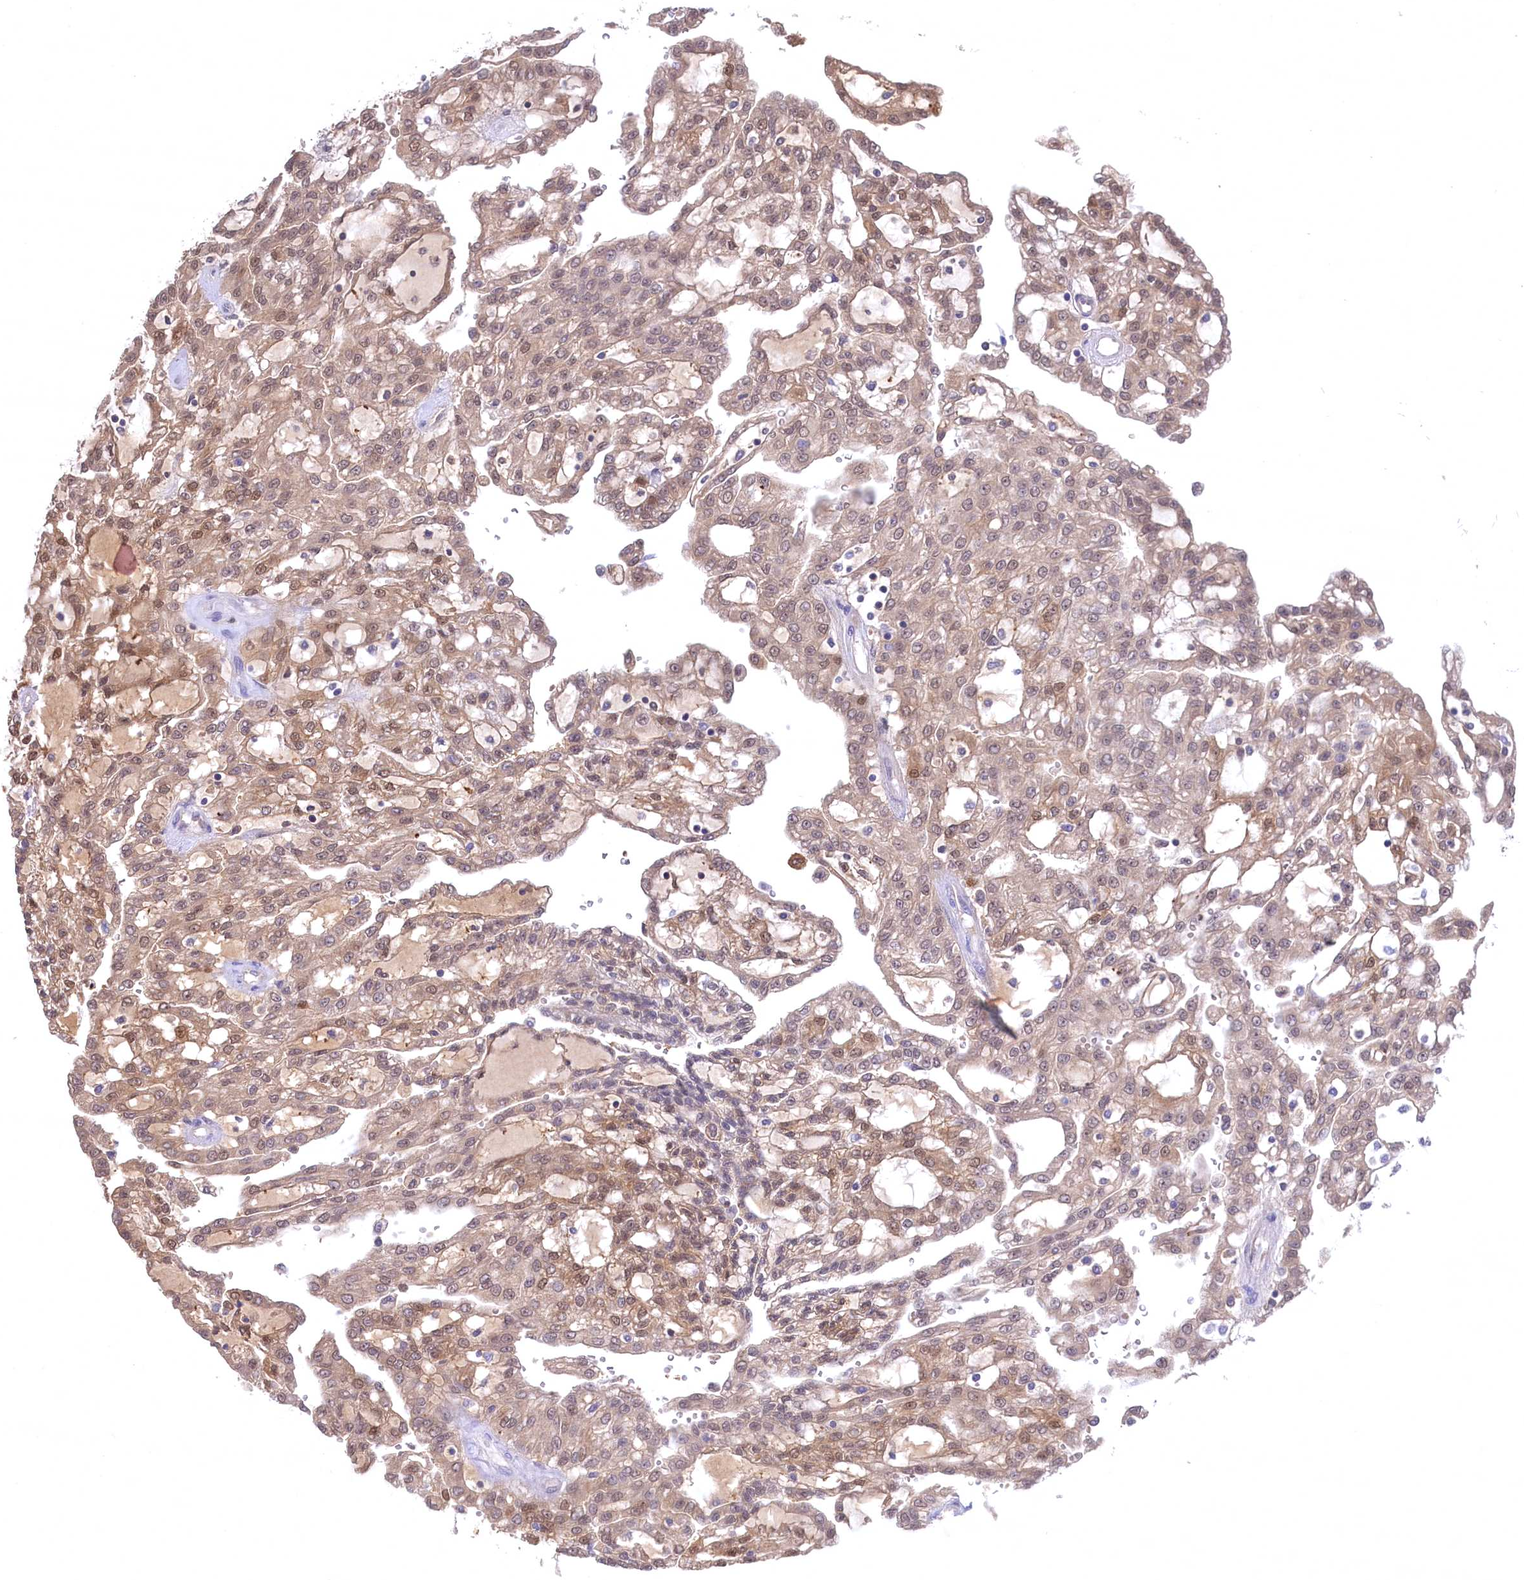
{"staining": {"intensity": "weak", "quantity": ">75%", "location": "cytoplasmic/membranous,nuclear"}, "tissue": "renal cancer", "cell_type": "Tumor cells", "image_type": "cancer", "snomed": [{"axis": "morphology", "description": "Adenocarcinoma, NOS"}, {"axis": "topography", "description": "Kidney"}], "caption": "IHC image of renal cancer stained for a protein (brown), which displays low levels of weak cytoplasmic/membranous and nuclear positivity in approximately >75% of tumor cells.", "gene": "C11orf54", "patient": {"sex": "male", "age": 63}}